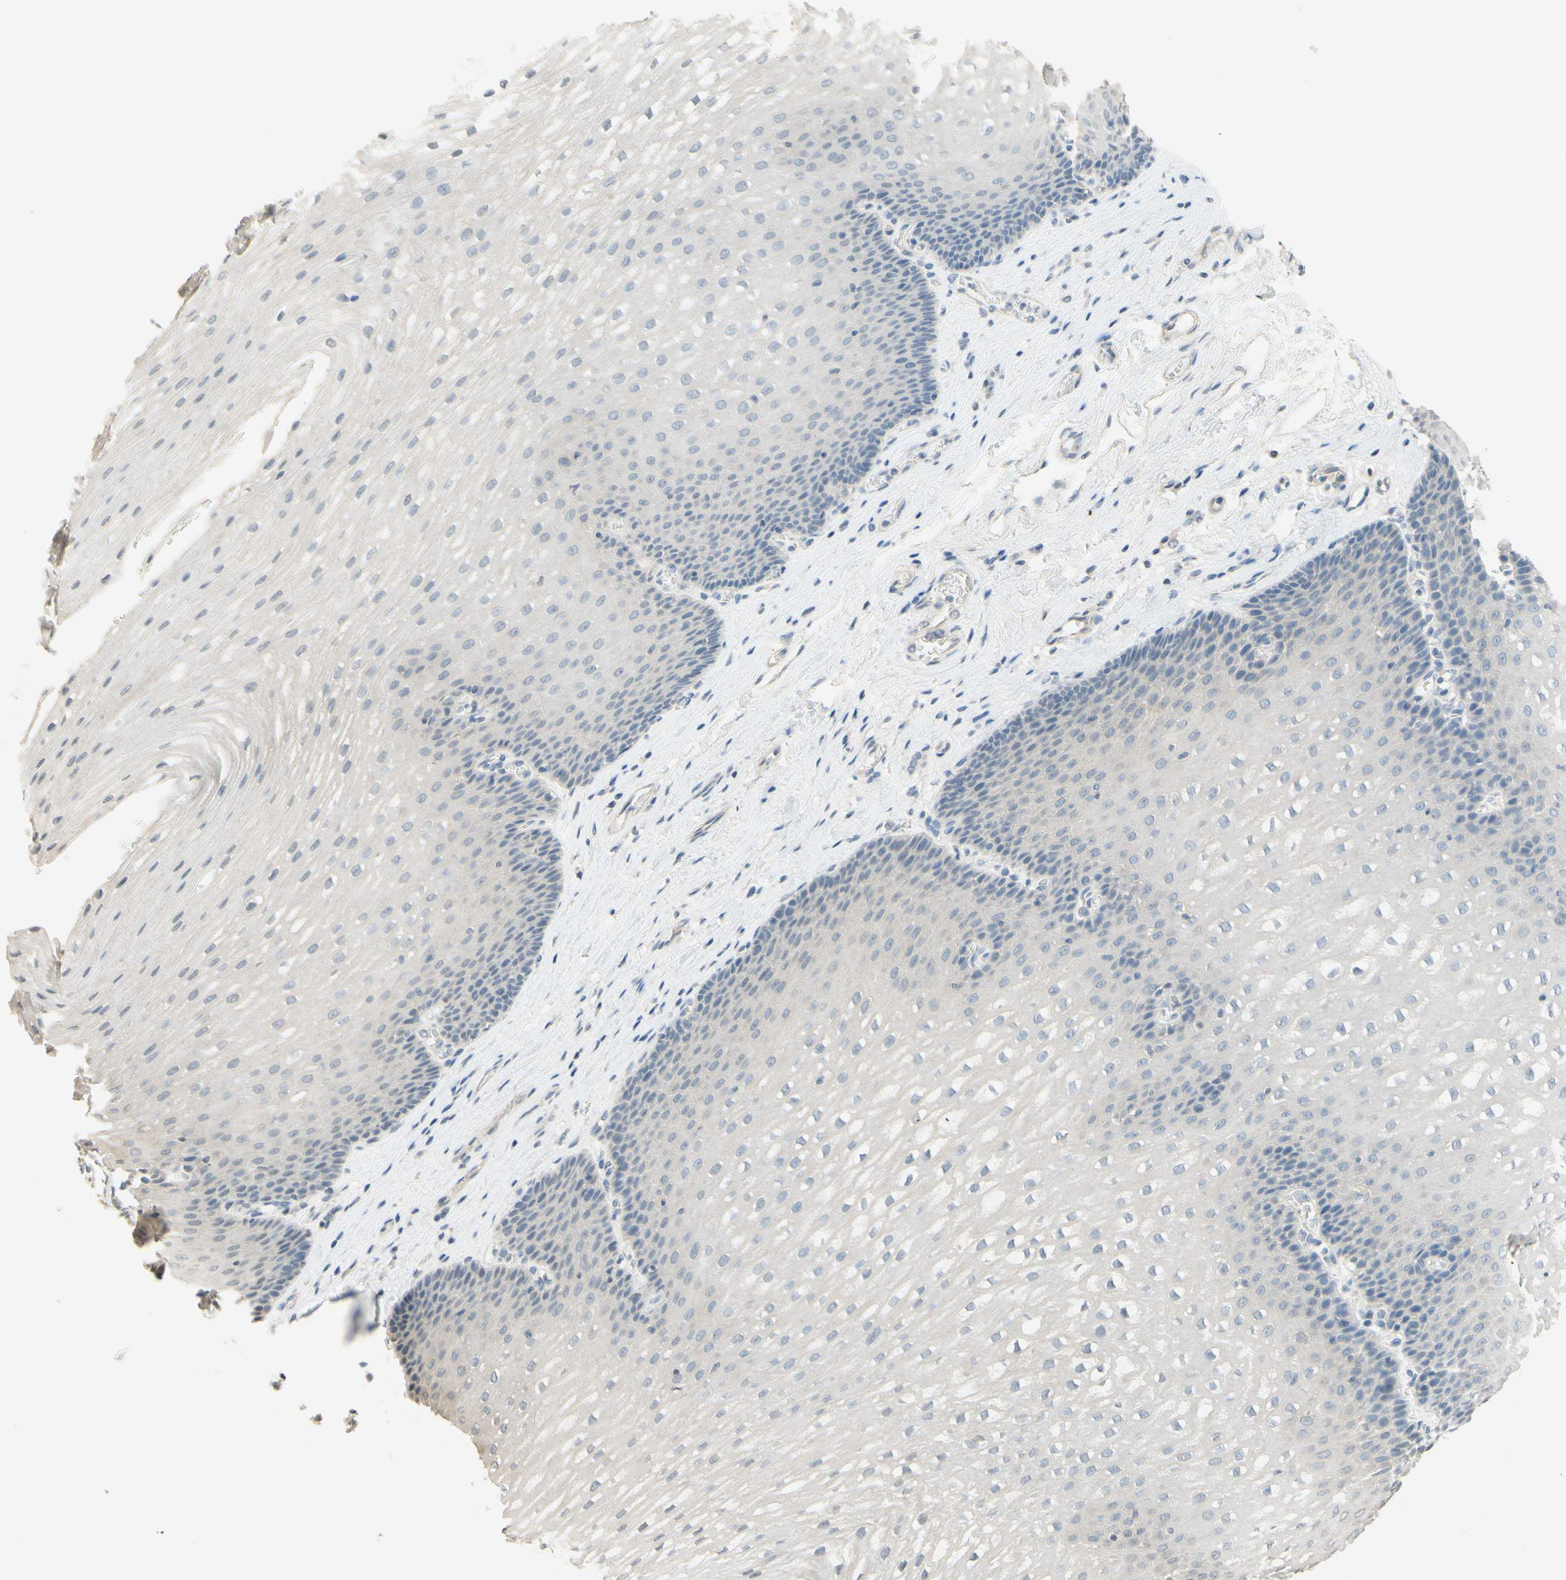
{"staining": {"intensity": "weak", "quantity": "25%-75%", "location": "cytoplasmic/membranous"}, "tissue": "esophagus", "cell_type": "Squamous epithelial cells", "image_type": "normal", "snomed": [{"axis": "morphology", "description": "Normal tissue, NOS"}, {"axis": "topography", "description": "Esophagus"}], "caption": "Protein analysis of normal esophagus reveals weak cytoplasmic/membranous positivity in approximately 25%-75% of squamous epithelial cells. The staining was performed using DAB (3,3'-diaminobenzidine), with brown indicating positive protein expression. Nuclei are stained blue with hematoxylin.", "gene": "MAG", "patient": {"sex": "male", "age": 48}}